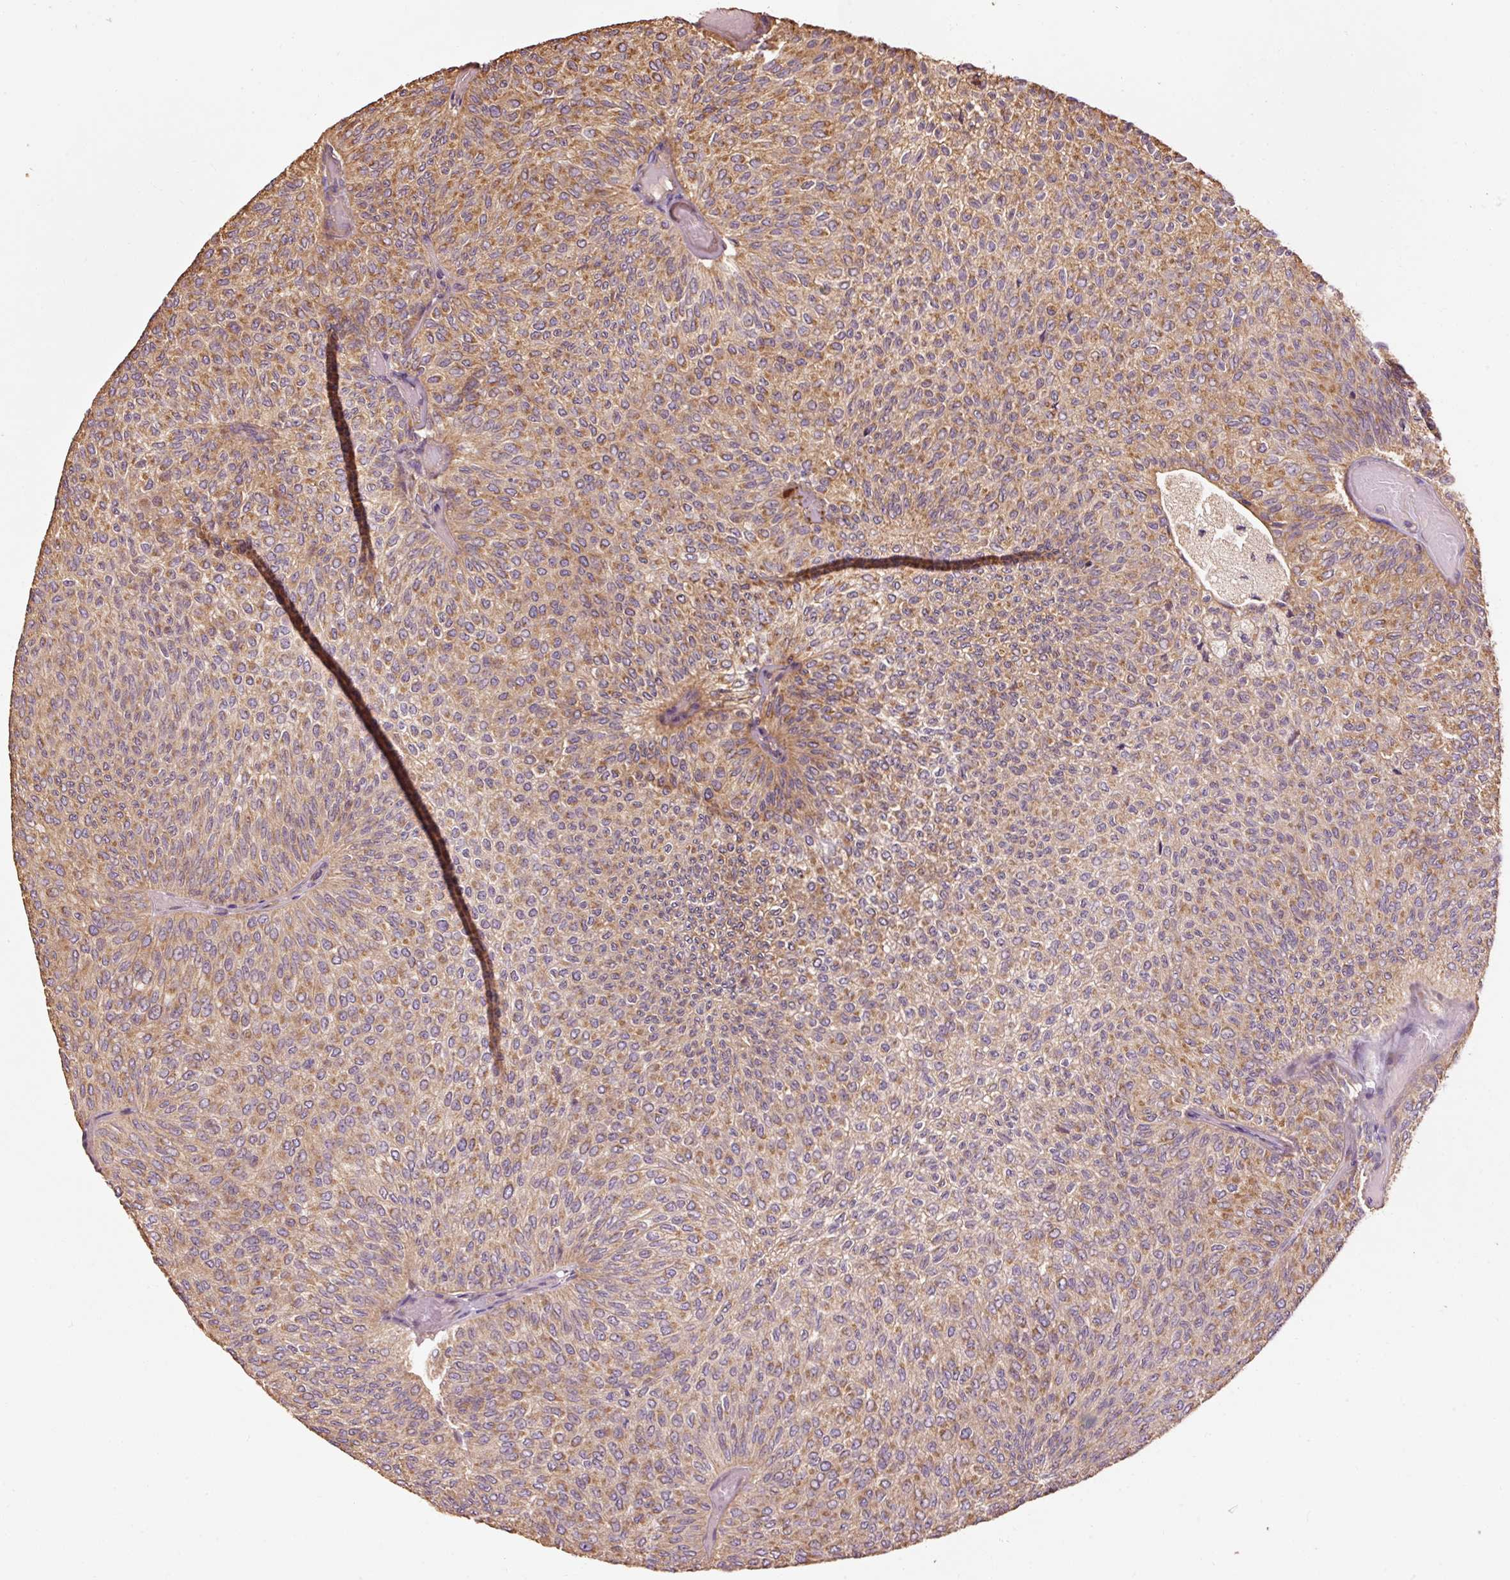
{"staining": {"intensity": "moderate", "quantity": ">75%", "location": "cytoplasmic/membranous"}, "tissue": "urothelial cancer", "cell_type": "Tumor cells", "image_type": "cancer", "snomed": [{"axis": "morphology", "description": "Urothelial carcinoma, Low grade"}, {"axis": "topography", "description": "Urinary bladder"}], "caption": "Immunohistochemical staining of human urothelial cancer reveals medium levels of moderate cytoplasmic/membranous protein positivity in approximately >75% of tumor cells. (DAB (3,3'-diaminobenzidine) IHC with brightfield microscopy, high magnification).", "gene": "EFHC1", "patient": {"sex": "male", "age": 78}}